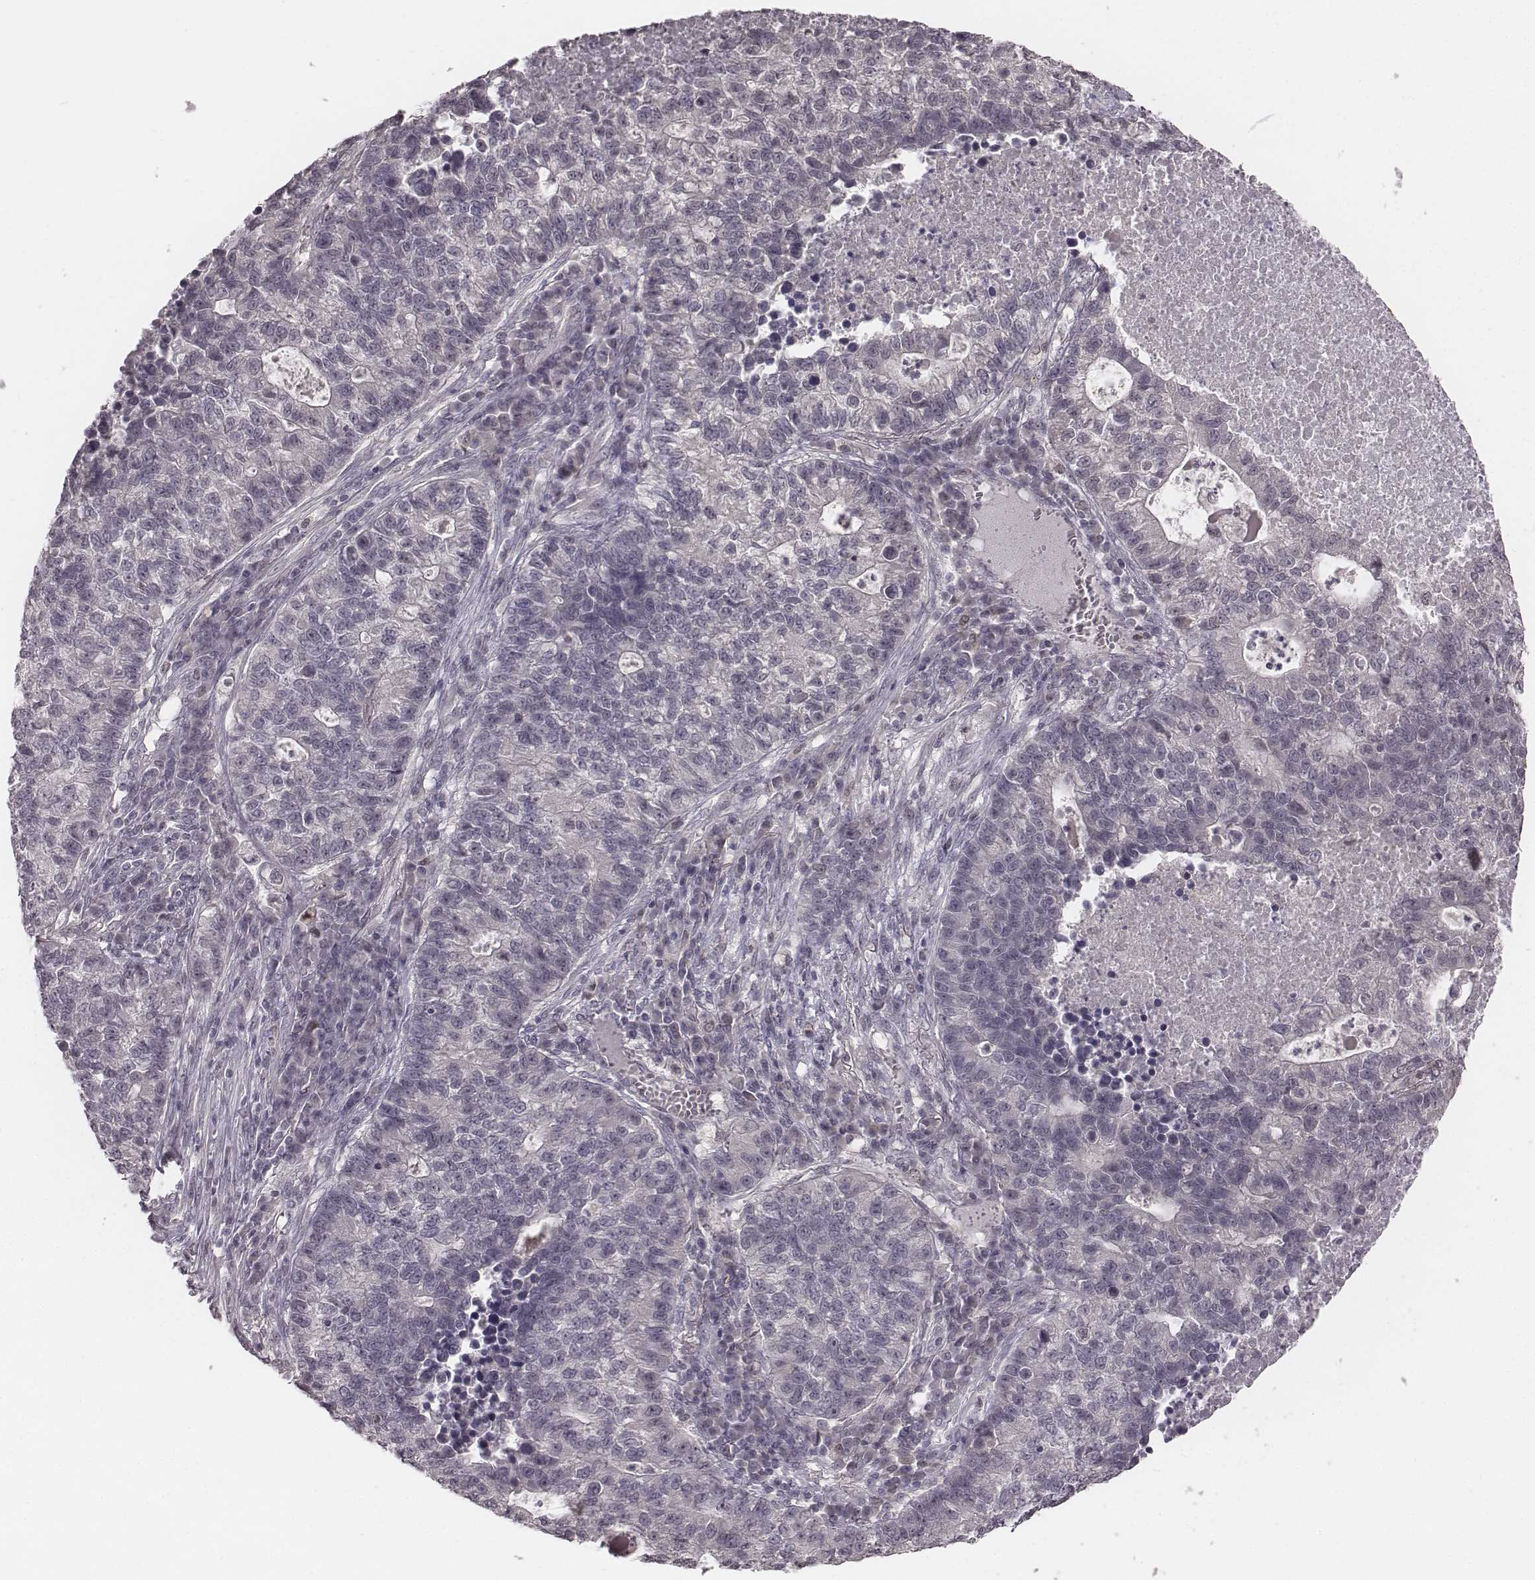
{"staining": {"intensity": "negative", "quantity": "none", "location": "none"}, "tissue": "lung cancer", "cell_type": "Tumor cells", "image_type": "cancer", "snomed": [{"axis": "morphology", "description": "Adenocarcinoma, NOS"}, {"axis": "topography", "description": "Lung"}], "caption": "Human lung cancer (adenocarcinoma) stained for a protein using immunohistochemistry reveals no staining in tumor cells.", "gene": "IQCG", "patient": {"sex": "male", "age": 57}}